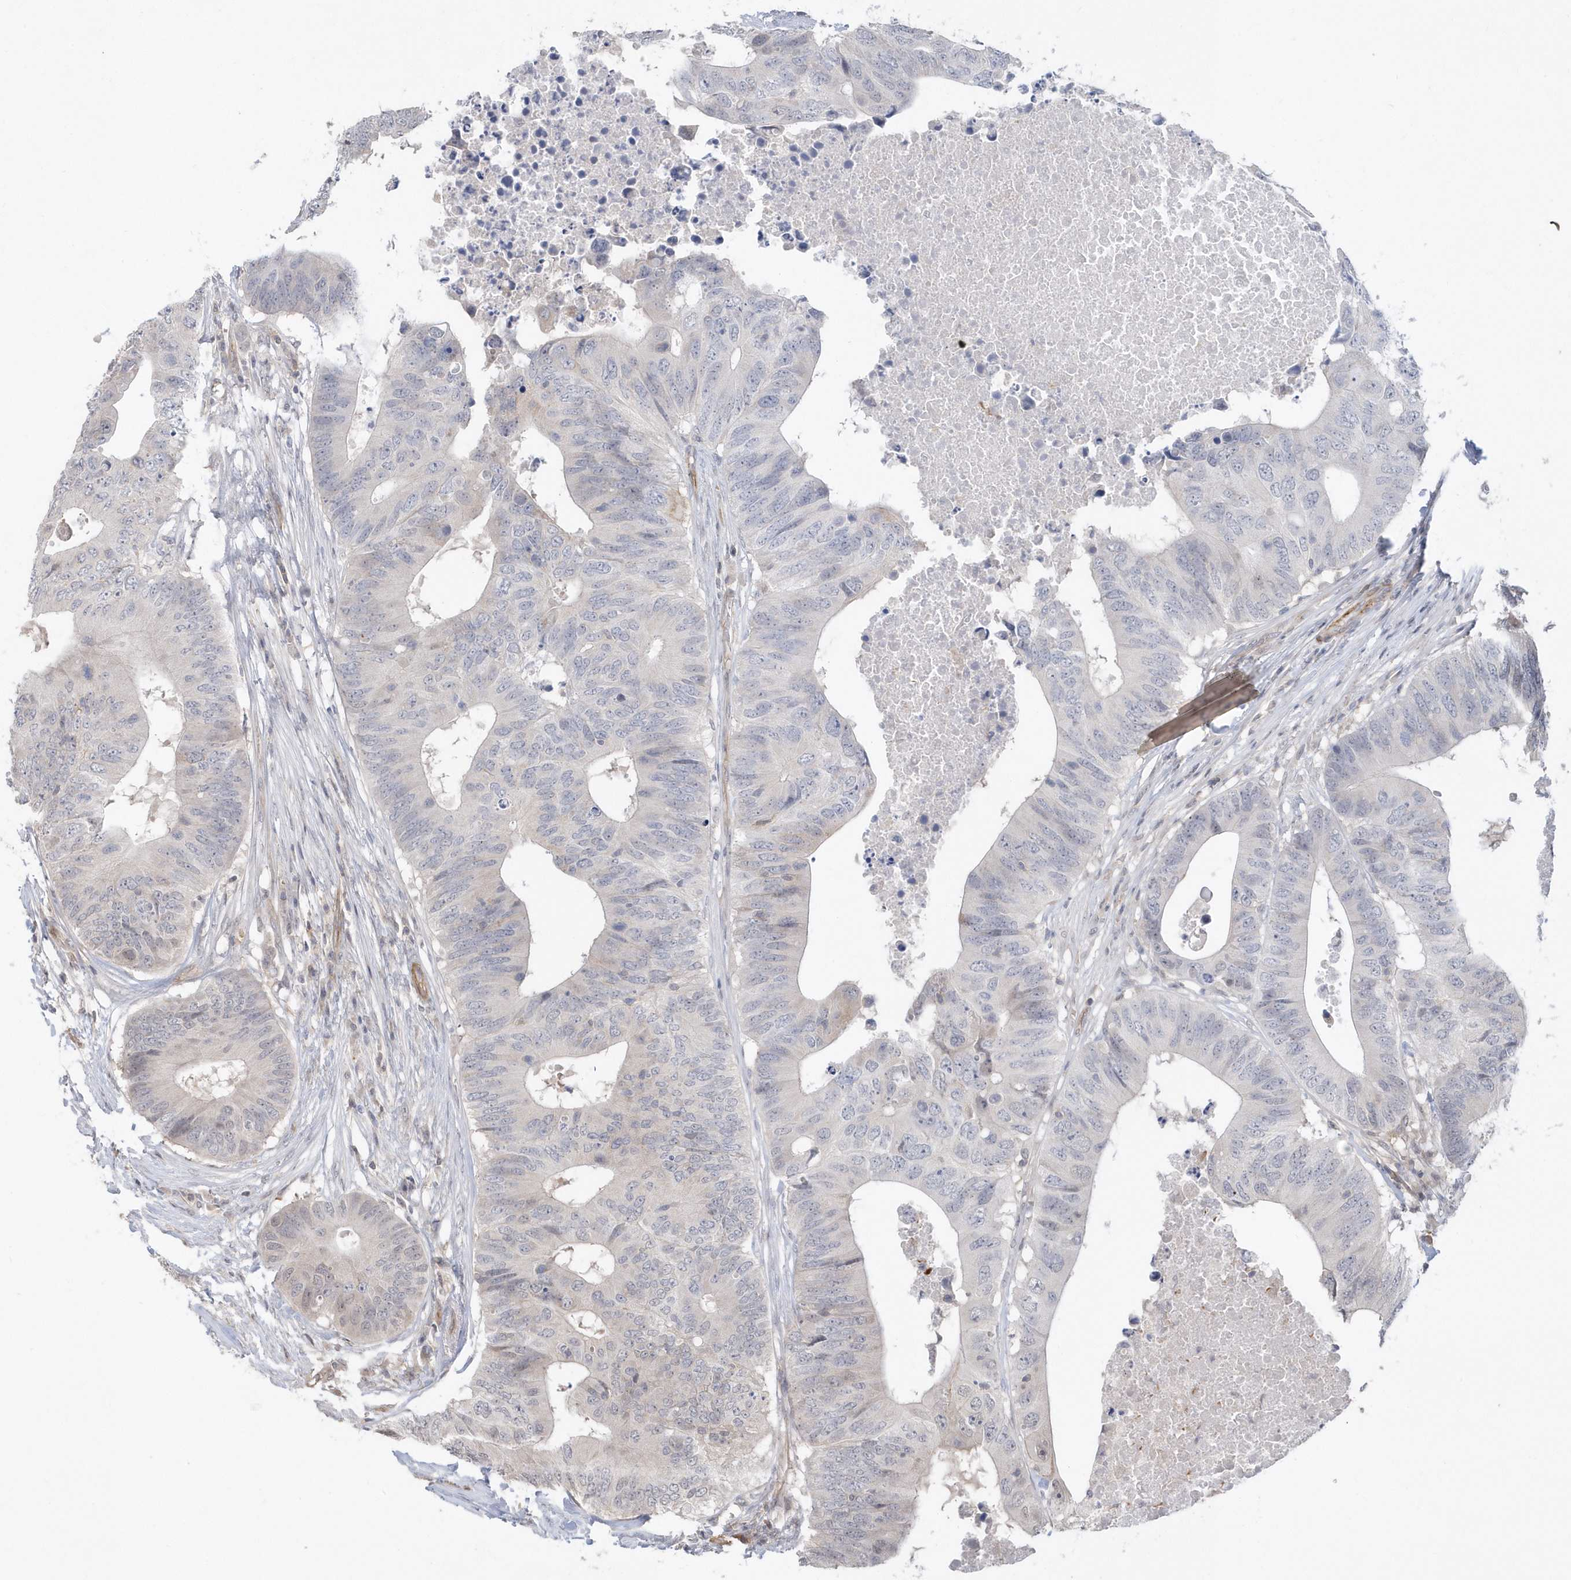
{"staining": {"intensity": "negative", "quantity": "none", "location": "none"}, "tissue": "colorectal cancer", "cell_type": "Tumor cells", "image_type": "cancer", "snomed": [{"axis": "morphology", "description": "Adenocarcinoma, NOS"}, {"axis": "topography", "description": "Colon"}], "caption": "Immunohistochemistry of adenocarcinoma (colorectal) reveals no positivity in tumor cells. (Immunohistochemistry (ihc), brightfield microscopy, high magnification).", "gene": "CRIP3", "patient": {"sex": "male", "age": 71}}